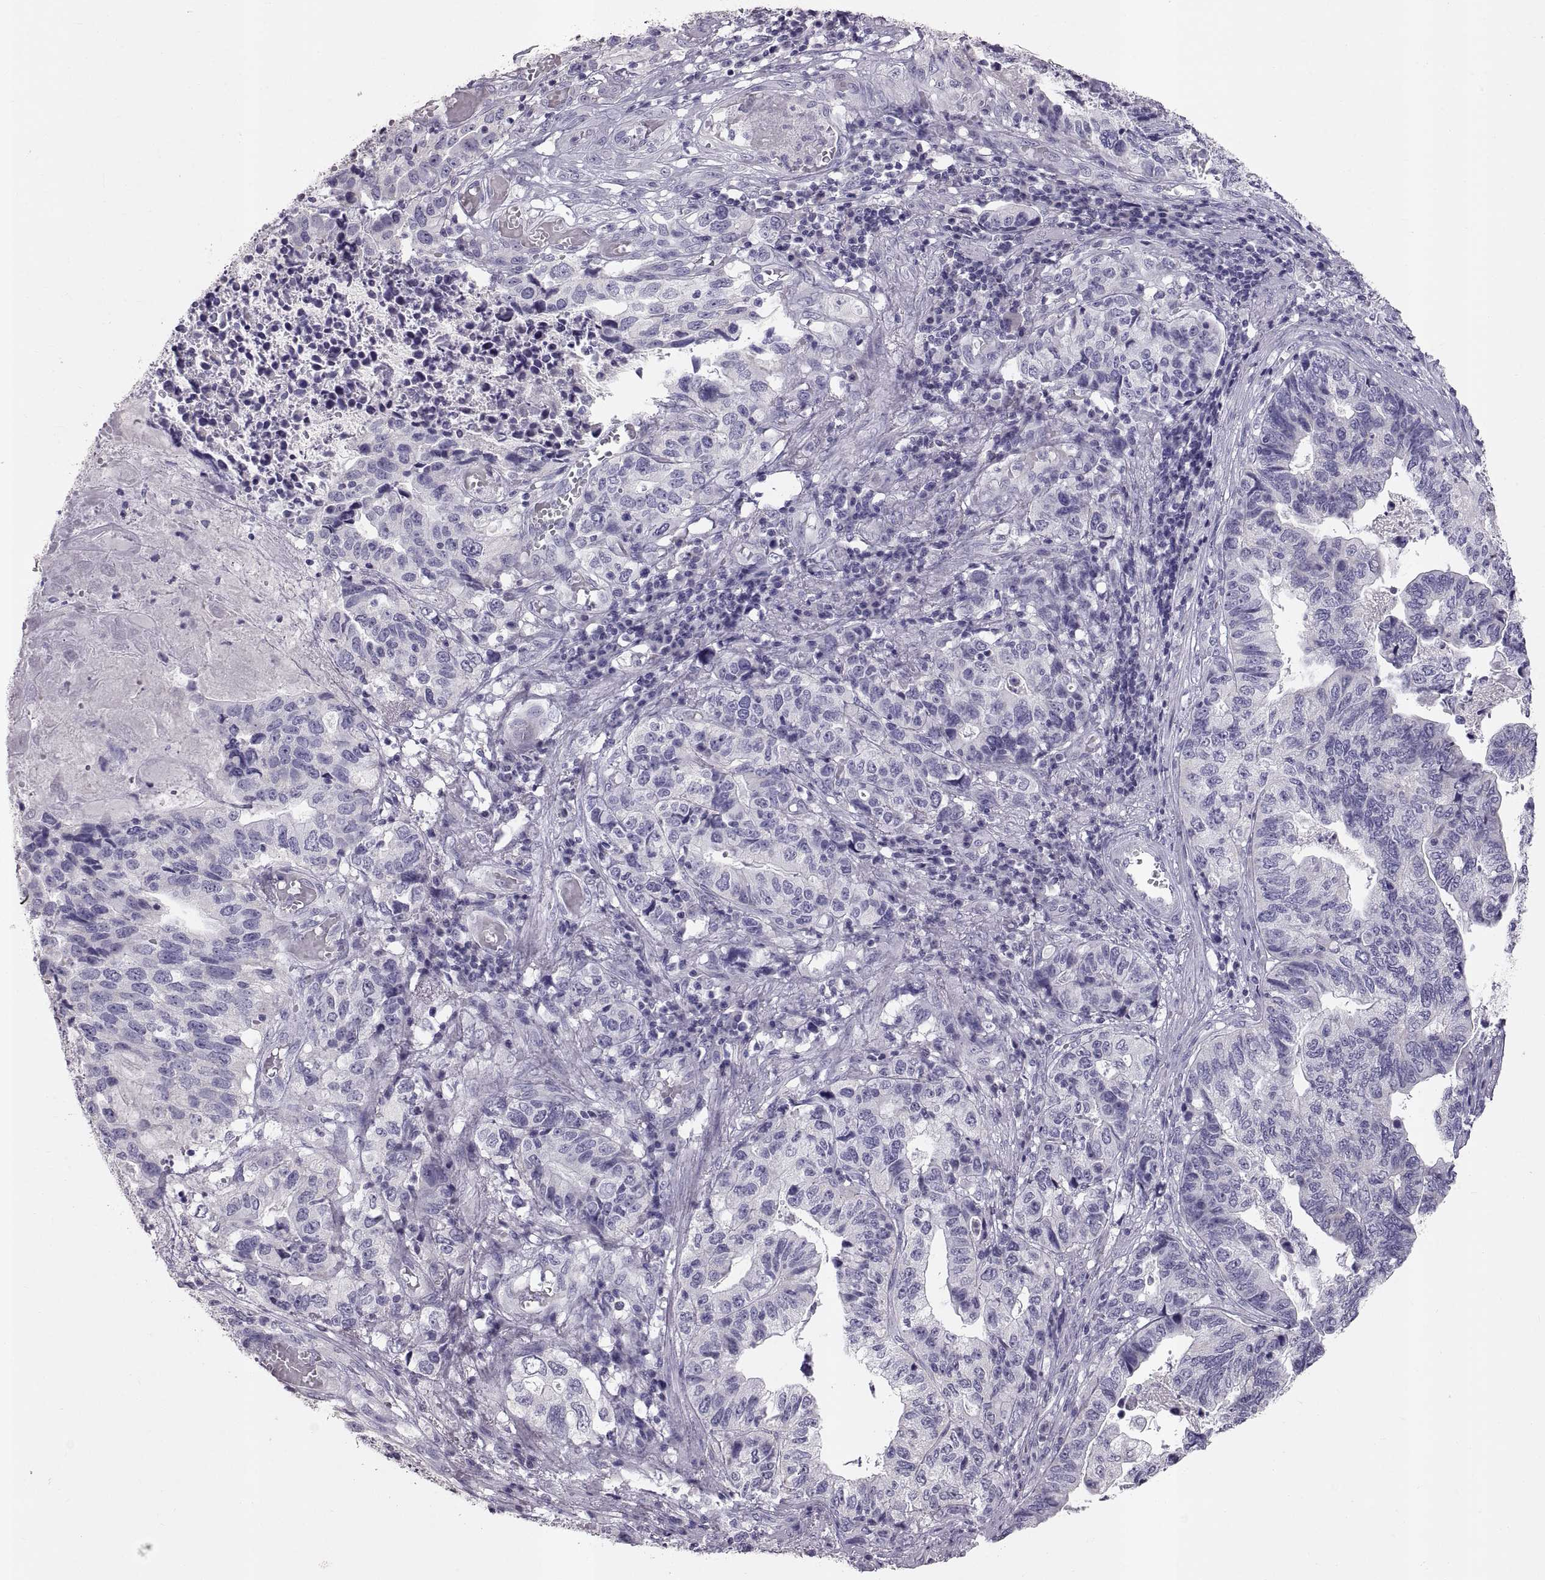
{"staining": {"intensity": "negative", "quantity": "none", "location": "none"}, "tissue": "stomach cancer", "cell_type": "Tumor cells", "image_type": "cancer", "snomed": [{"axis": "morphology", "description": "Adenocarcinoma, NOS"}, {"axis": "topography", "description": "Stomach, upper"}], "caption": "There is no significant expression in tumor cells of adenocarcinoma (stomach). The staining is performed using DAB brown chromogen with nuclei counter-stained in using hematoxylin.", "gene": "WBP2NL", "patient": {"sex": "female", "age": 67}}